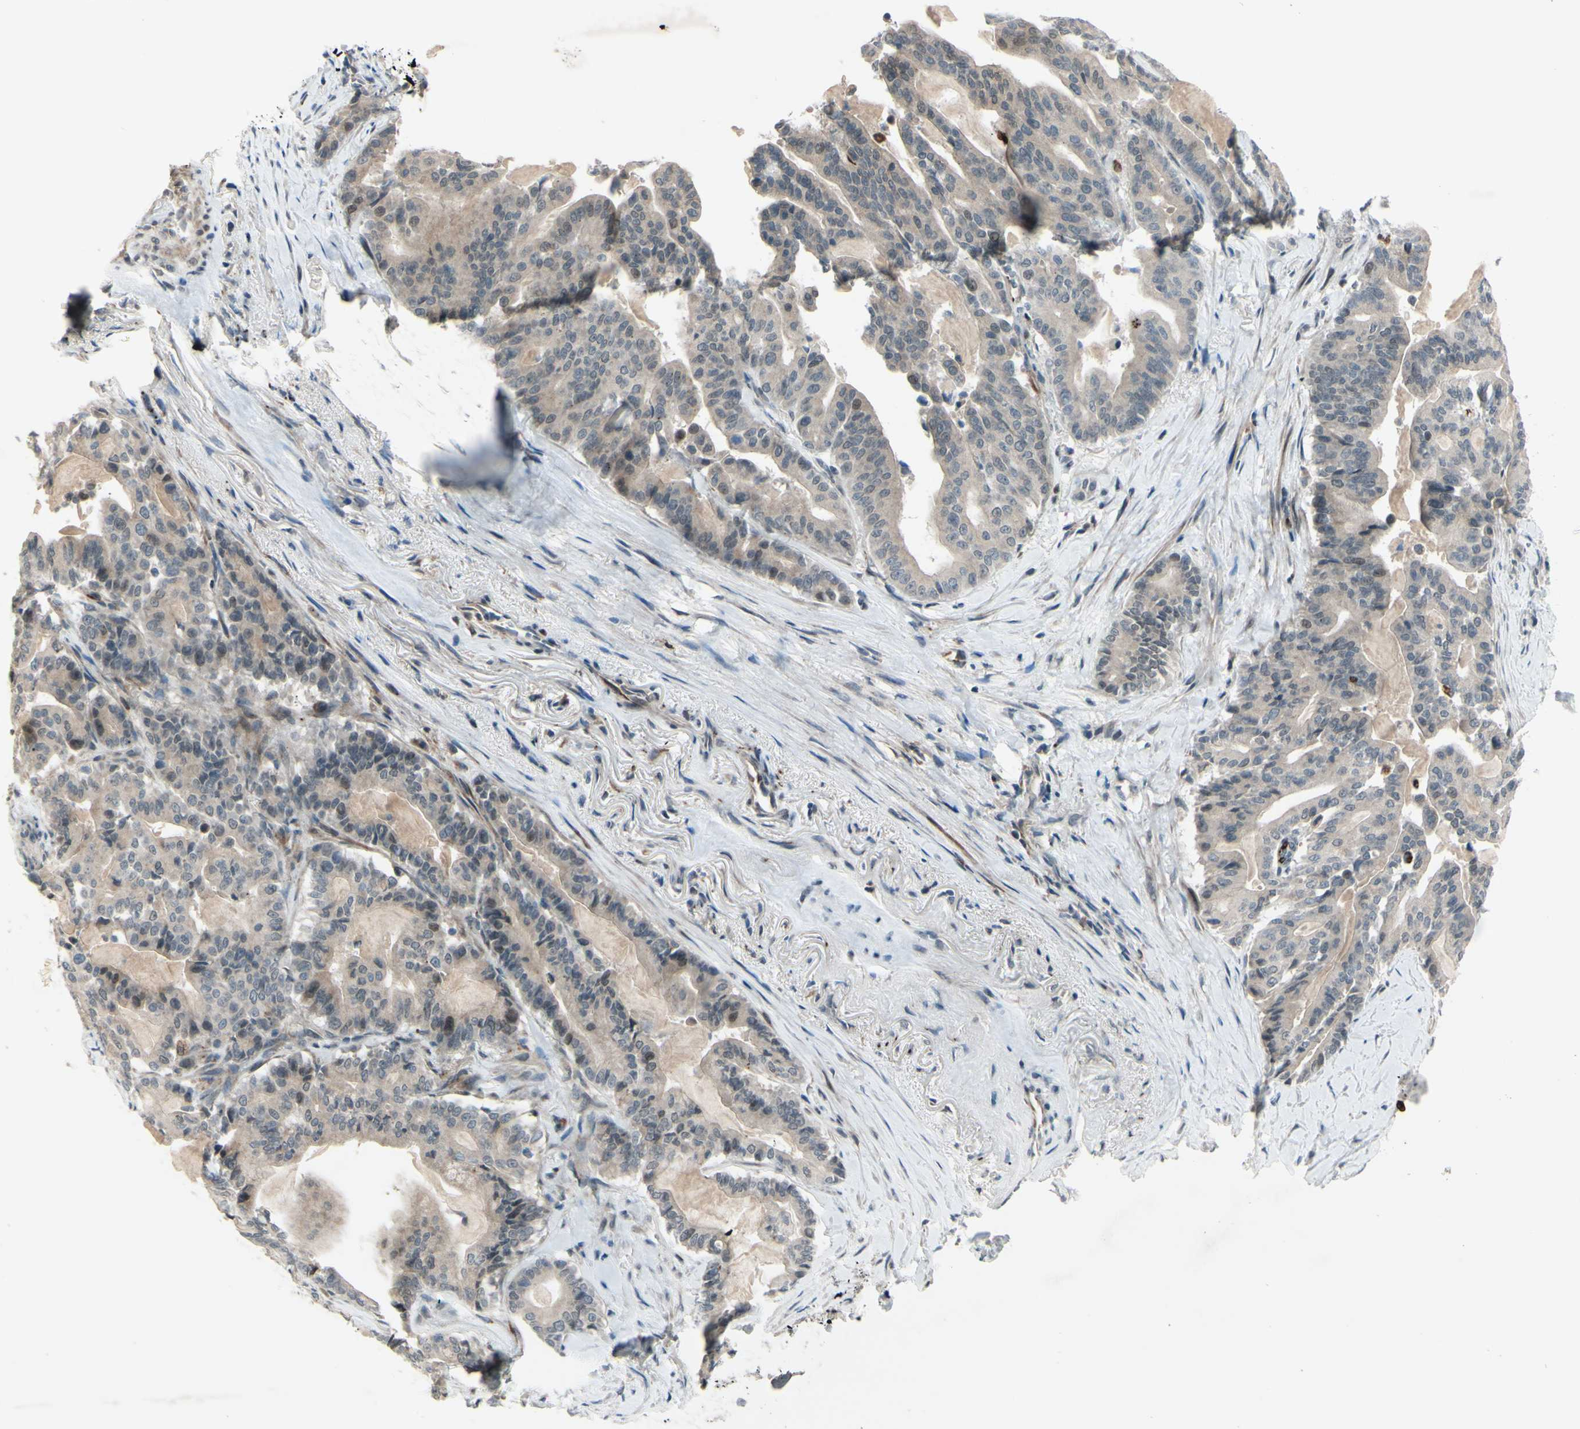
{"staining": {"intensity": "weak", "quantity": "<25%", "location": "cytoplasmic/membranous"}, "tissue": "pancreatic cancer", "cell_type": "Tumor cells", "image_type": "cancer", "snomed": [{"axis": "morphology", "description": "Adenocarcinoma, NOS"}, {"axis": "topography", "description": "Pancreas"}], "caption": "This is an immunohistochemistry (IHC) image of pancreatic adenocarcinoma. There is no staining in tumor cells.", "gene": "FGFR2", "patient": {"sex": "male", "age": 63}}